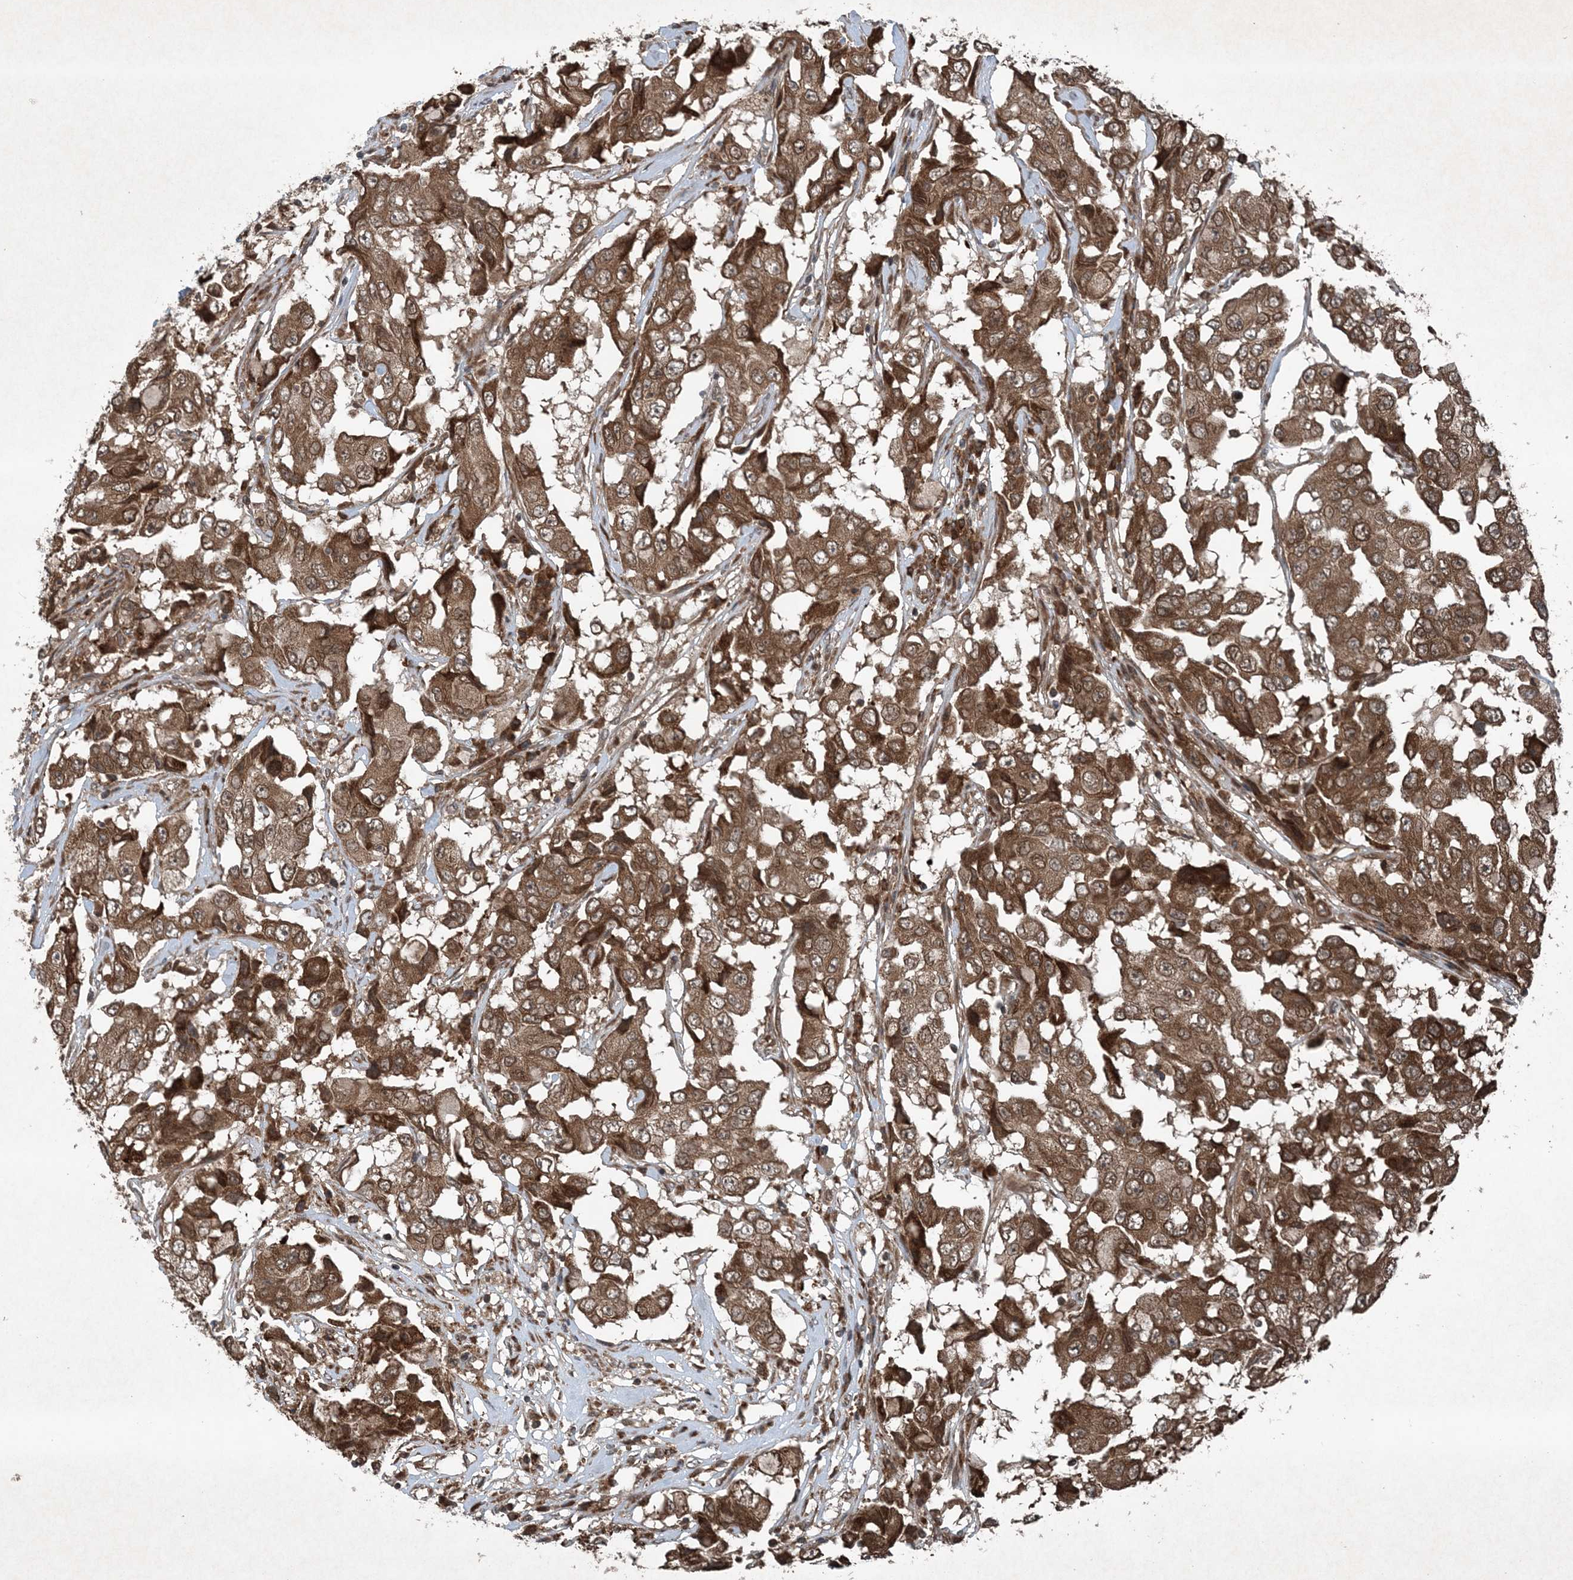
{"staining": {"intensity": "strong", "quantity": ">75%", "location": "cytoplasmic/membranous"}, "tissue": "breast cancer", "cell_type": "Tumor cells", "image_type": "cancer", "snomed": [{"axis": "morphology", "description": "Duct carcinoma"}, {"axis": "topography", "description": "Breast"}], "caption": "The photomicrograph displays staining of breast invasive ductal carcinoma, revealing strong cytoplasmic/membranous protein staining (brown color) within tumor cells.", "gene": "GNG5", "patient": {"sex": "female", "age": 27}}